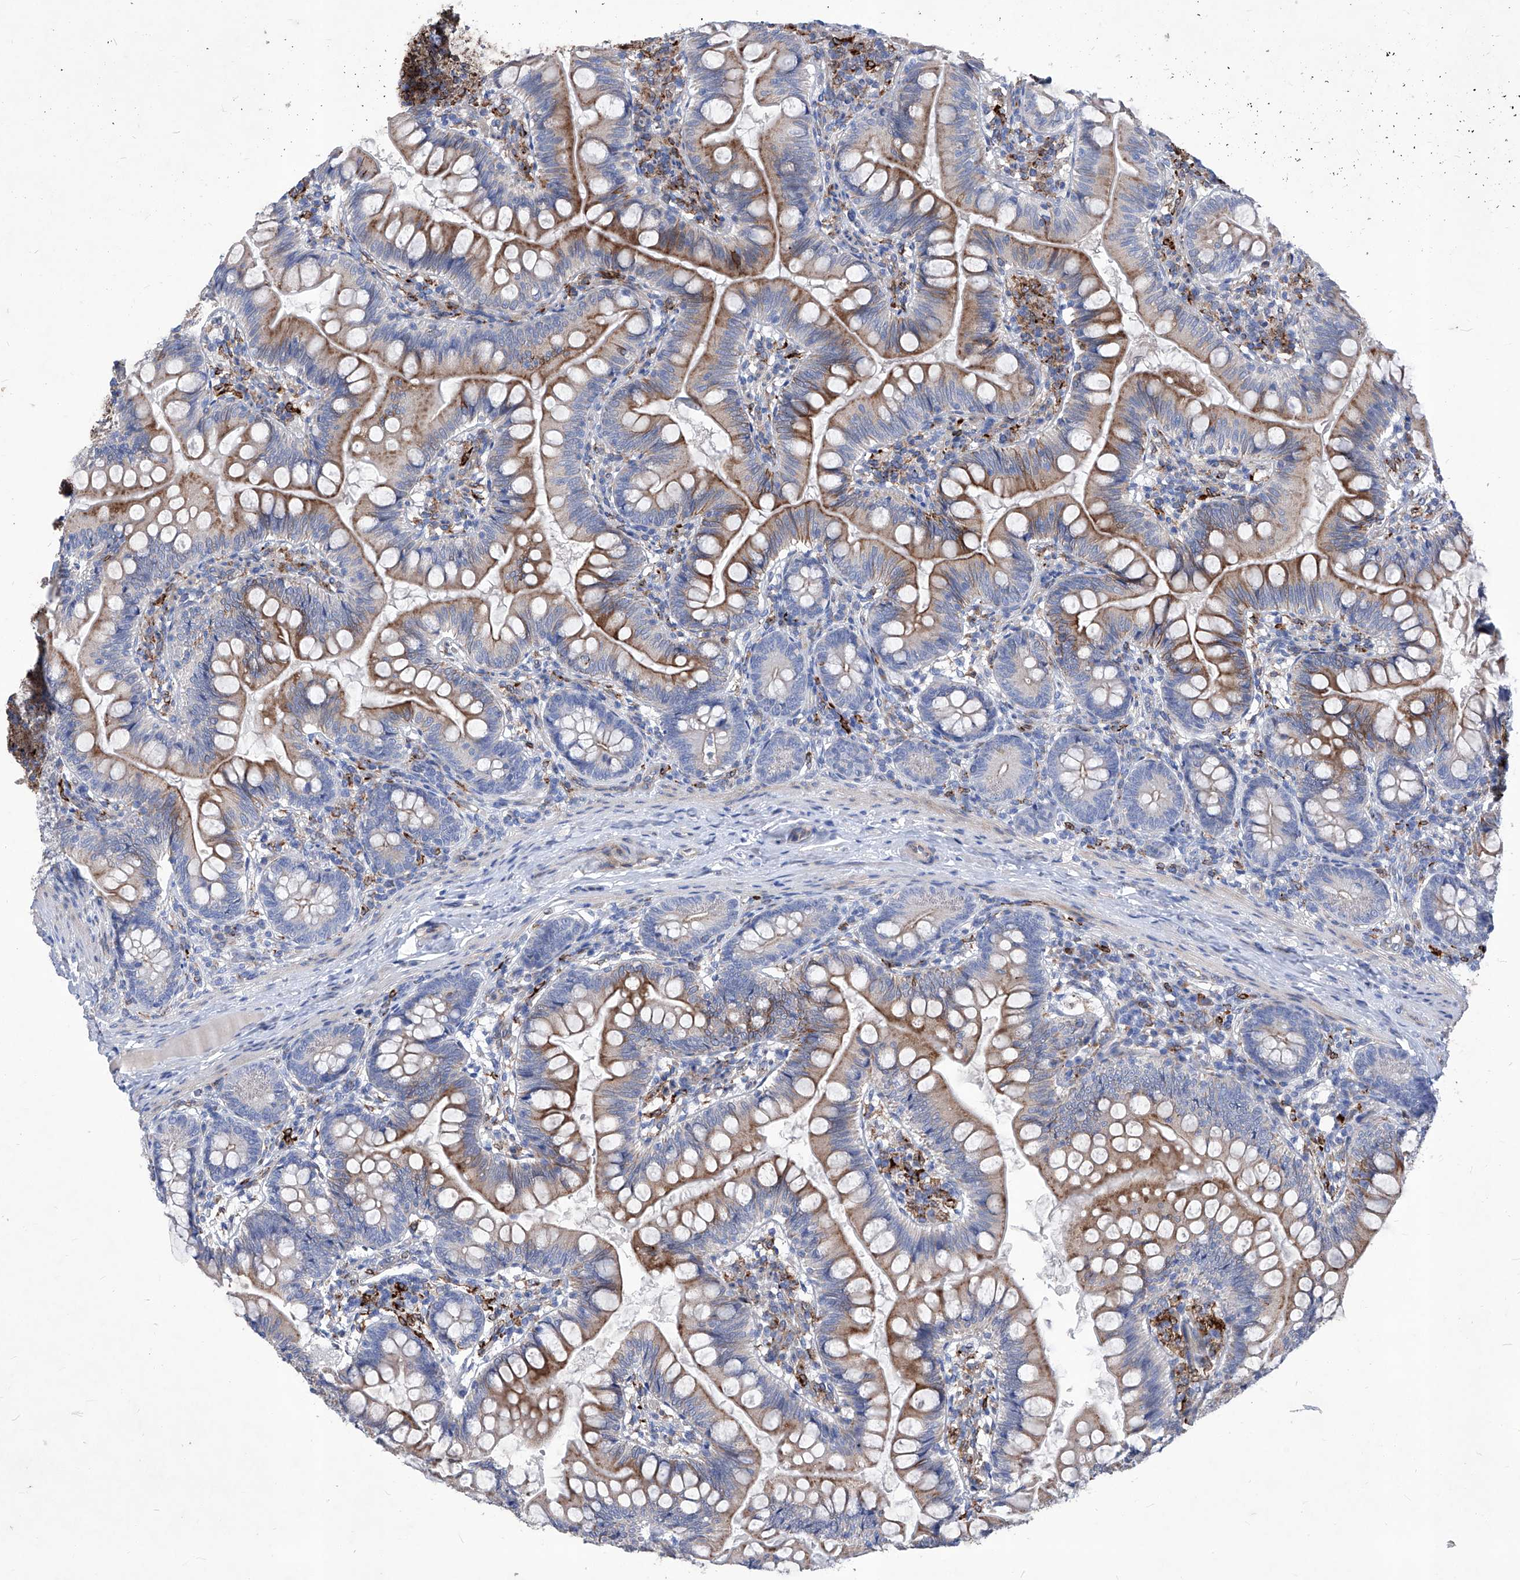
{"staining": {"intensity": "moderate", "quantity": ">75%", "location": "cytoplasmic/membranous"}, "tissue": "small intestine", "cell_type": "Glandular cells", "image_type": "normal", "snomed": [{"axis": "morphology", "description": "Normal tissue, NOS"}, {"axis": "topography", "description": "Small intestine"}], "caption": "About >75% of glandular cells in normal human small intestine display moderate cytoplasmic/membranous protein staining as visualized by brown immunohistochemical staining.", "gene": "UBOX5", "patient": {"sex": "male", "age": 7}}